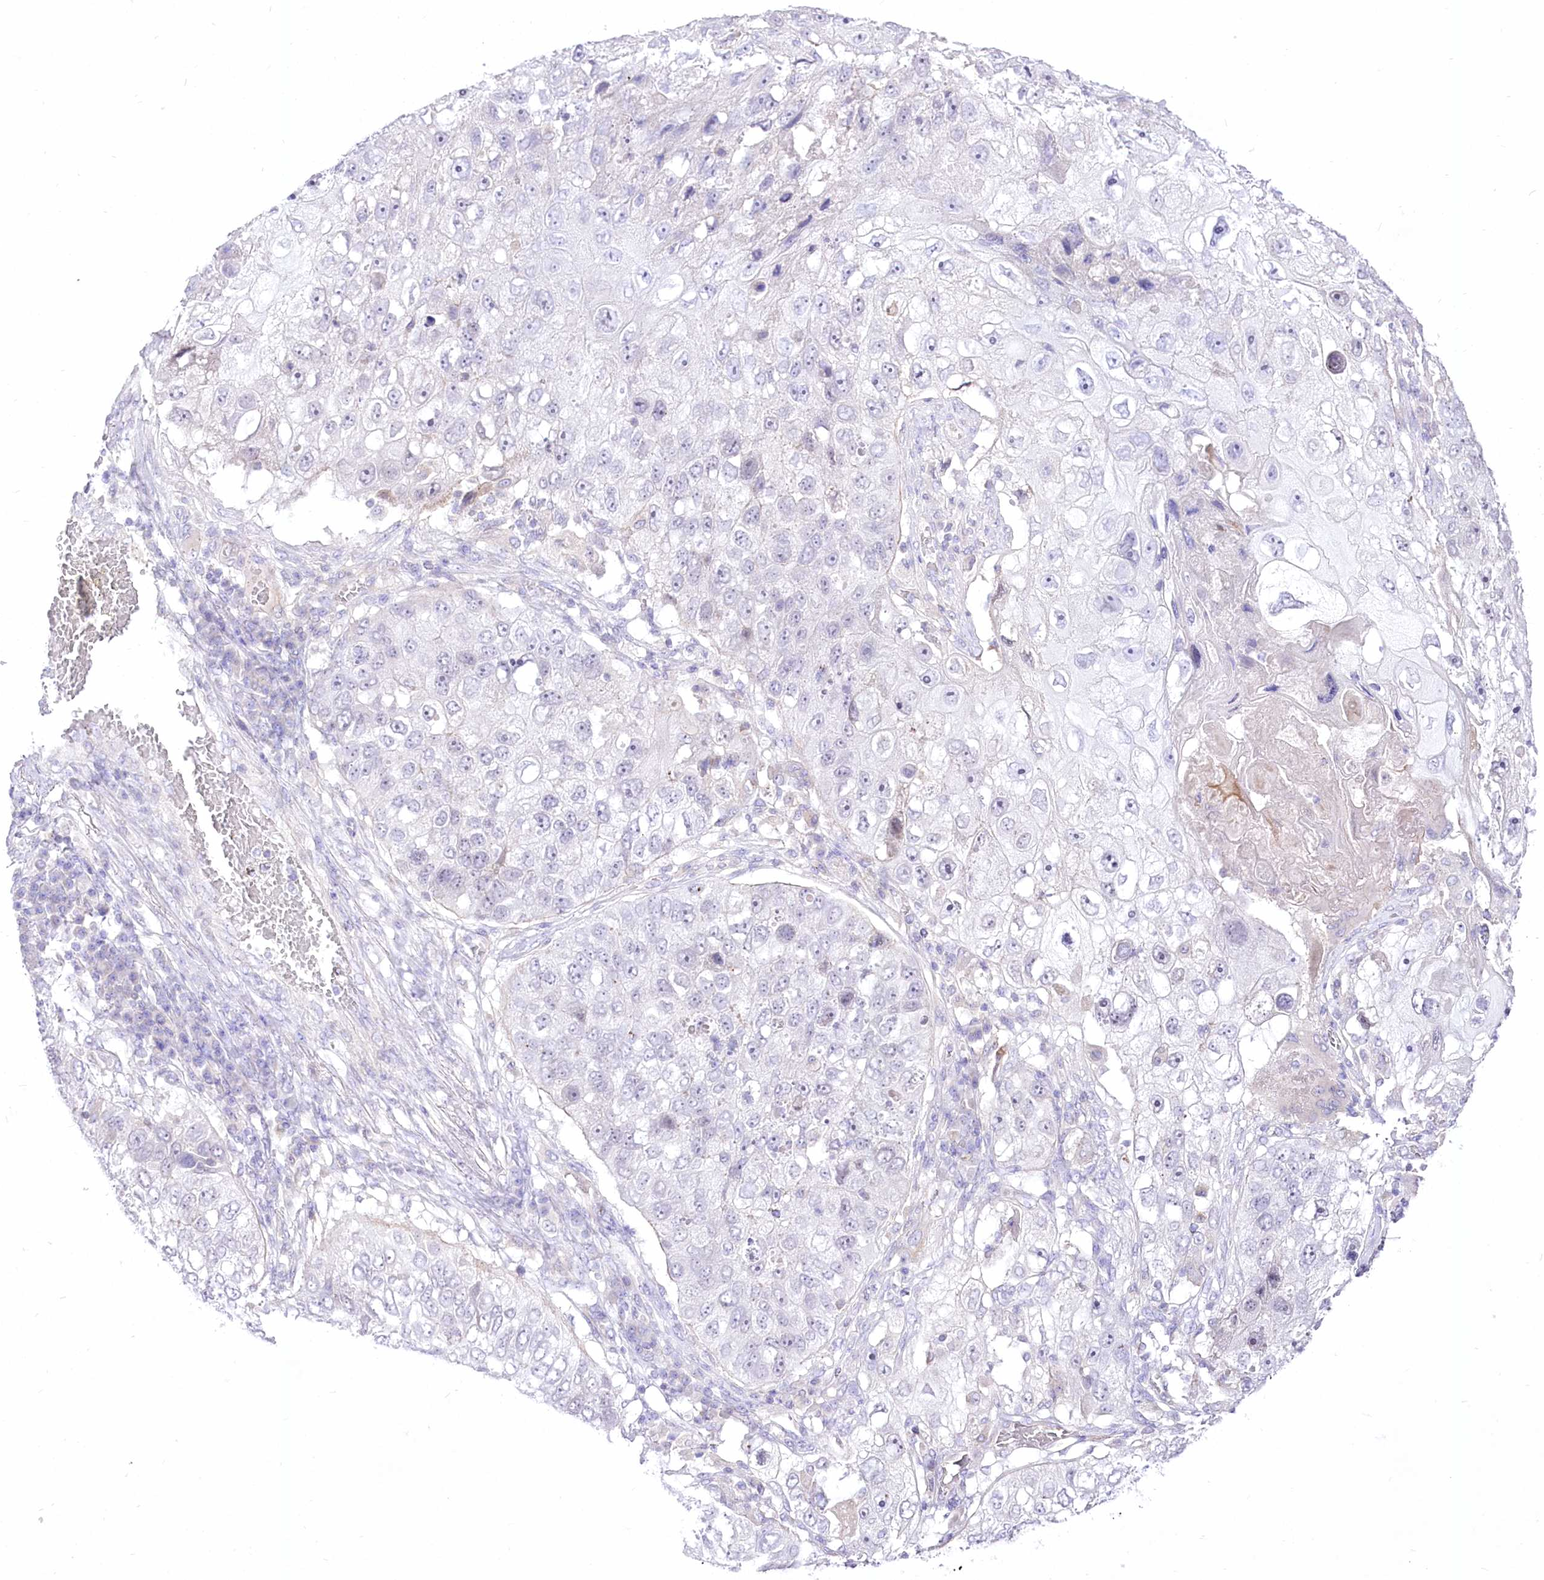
{"staining": {"intensity": "negative", "quantity": "none", "location": "none"}, "tissue": "lung cancer", "cell_type": "Tumor cells", "image_type": "cancer", "snomed": [{"axis": "morphology", "description": "Squamous cell carcinoma, NOS"}, {"axis": "topography", "description": "Lung"}], "caption": "IHC micrograph of human lung cancer (squamous cell carcinoma) stained for a protein (brown), which displays no expression in tumor cells.", "gene": "HELT", "patient": {"sex": "male", "age": 61}}